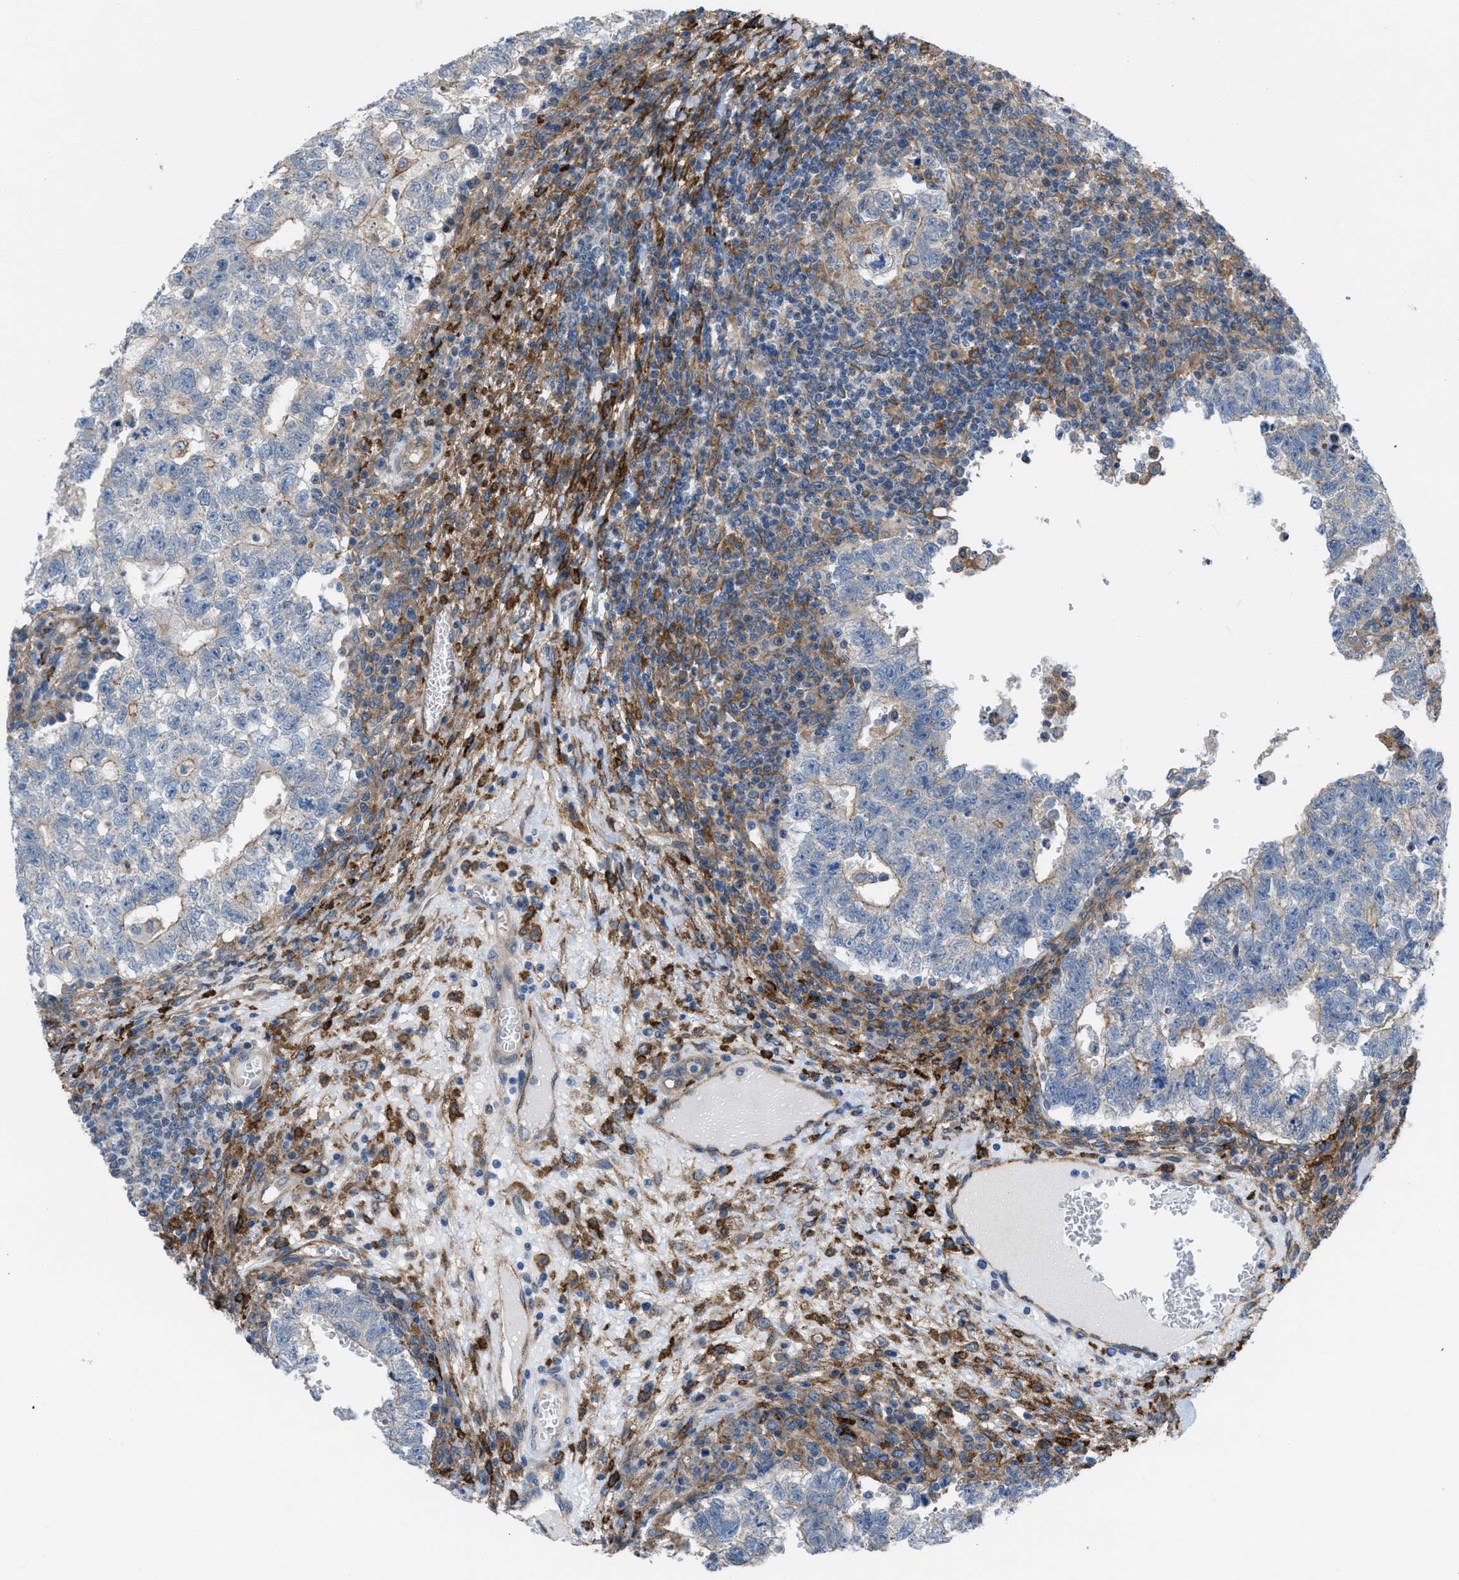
{"staining": {"intensity": "negative", "quantity": "none", "location": "none"}, "tissue": "testis cancer", "cell_type": "Tumor cells", "image_type": "cancer", "snomed": [{"axis": "morphology", "description": "Seminoma, NOS"}, {"axis": "morphology", "description": "Carcinoma, Embryonal, NOS"}, {"axis": "topography", "description": "Testis"}], "caption": "Photomicrograph shows no significant protein staining in tumor cells of testis cancer (embryonal carcinoma).", "gene": "EGFR", "patient": {"sex": "male", "age": 38}}